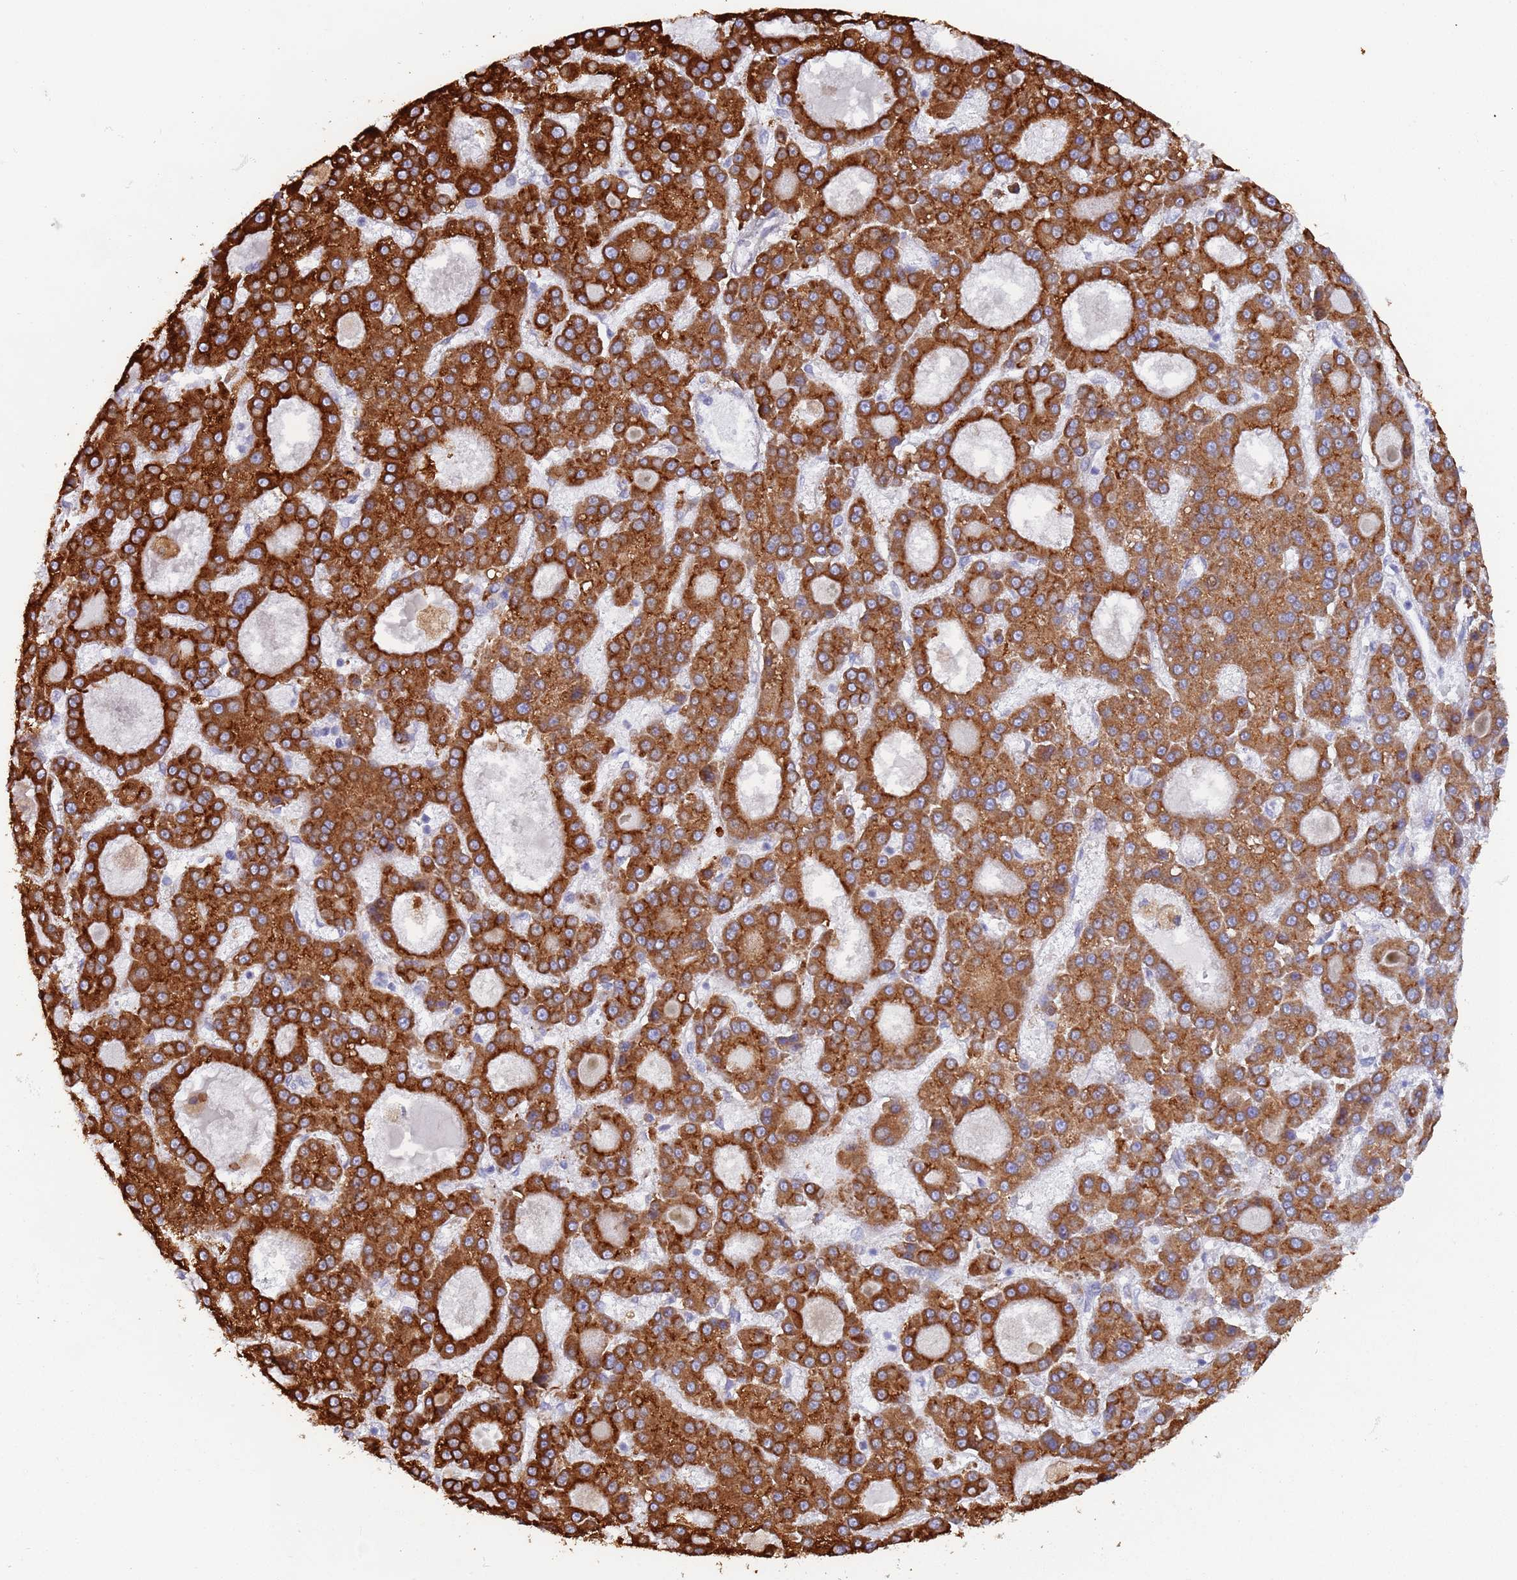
{"staining": {"intensity": "strong", "quantity": ">75%", "location": "cytoplasmic/membranous"}, "tissue": "liver cancer", "cell_type": "Tumor cells", "image_type": "cancer", "snomed": [{"axis": "morphology", "description": "Carcinoma, Hepatocellular, NOS"}, {"axis": "topography", "description": "Liver"}], "caption": "DAB immunohistochemical staining of human liver cancer displays strong cytoplasmic/membranous protein positivity in approximately >75% of tumor cells. The protein of interest is shown in brown color, while the nuclei are stained blue.", "gene": "ZNF844", "patient": {"sex": "male", "age": 70}}